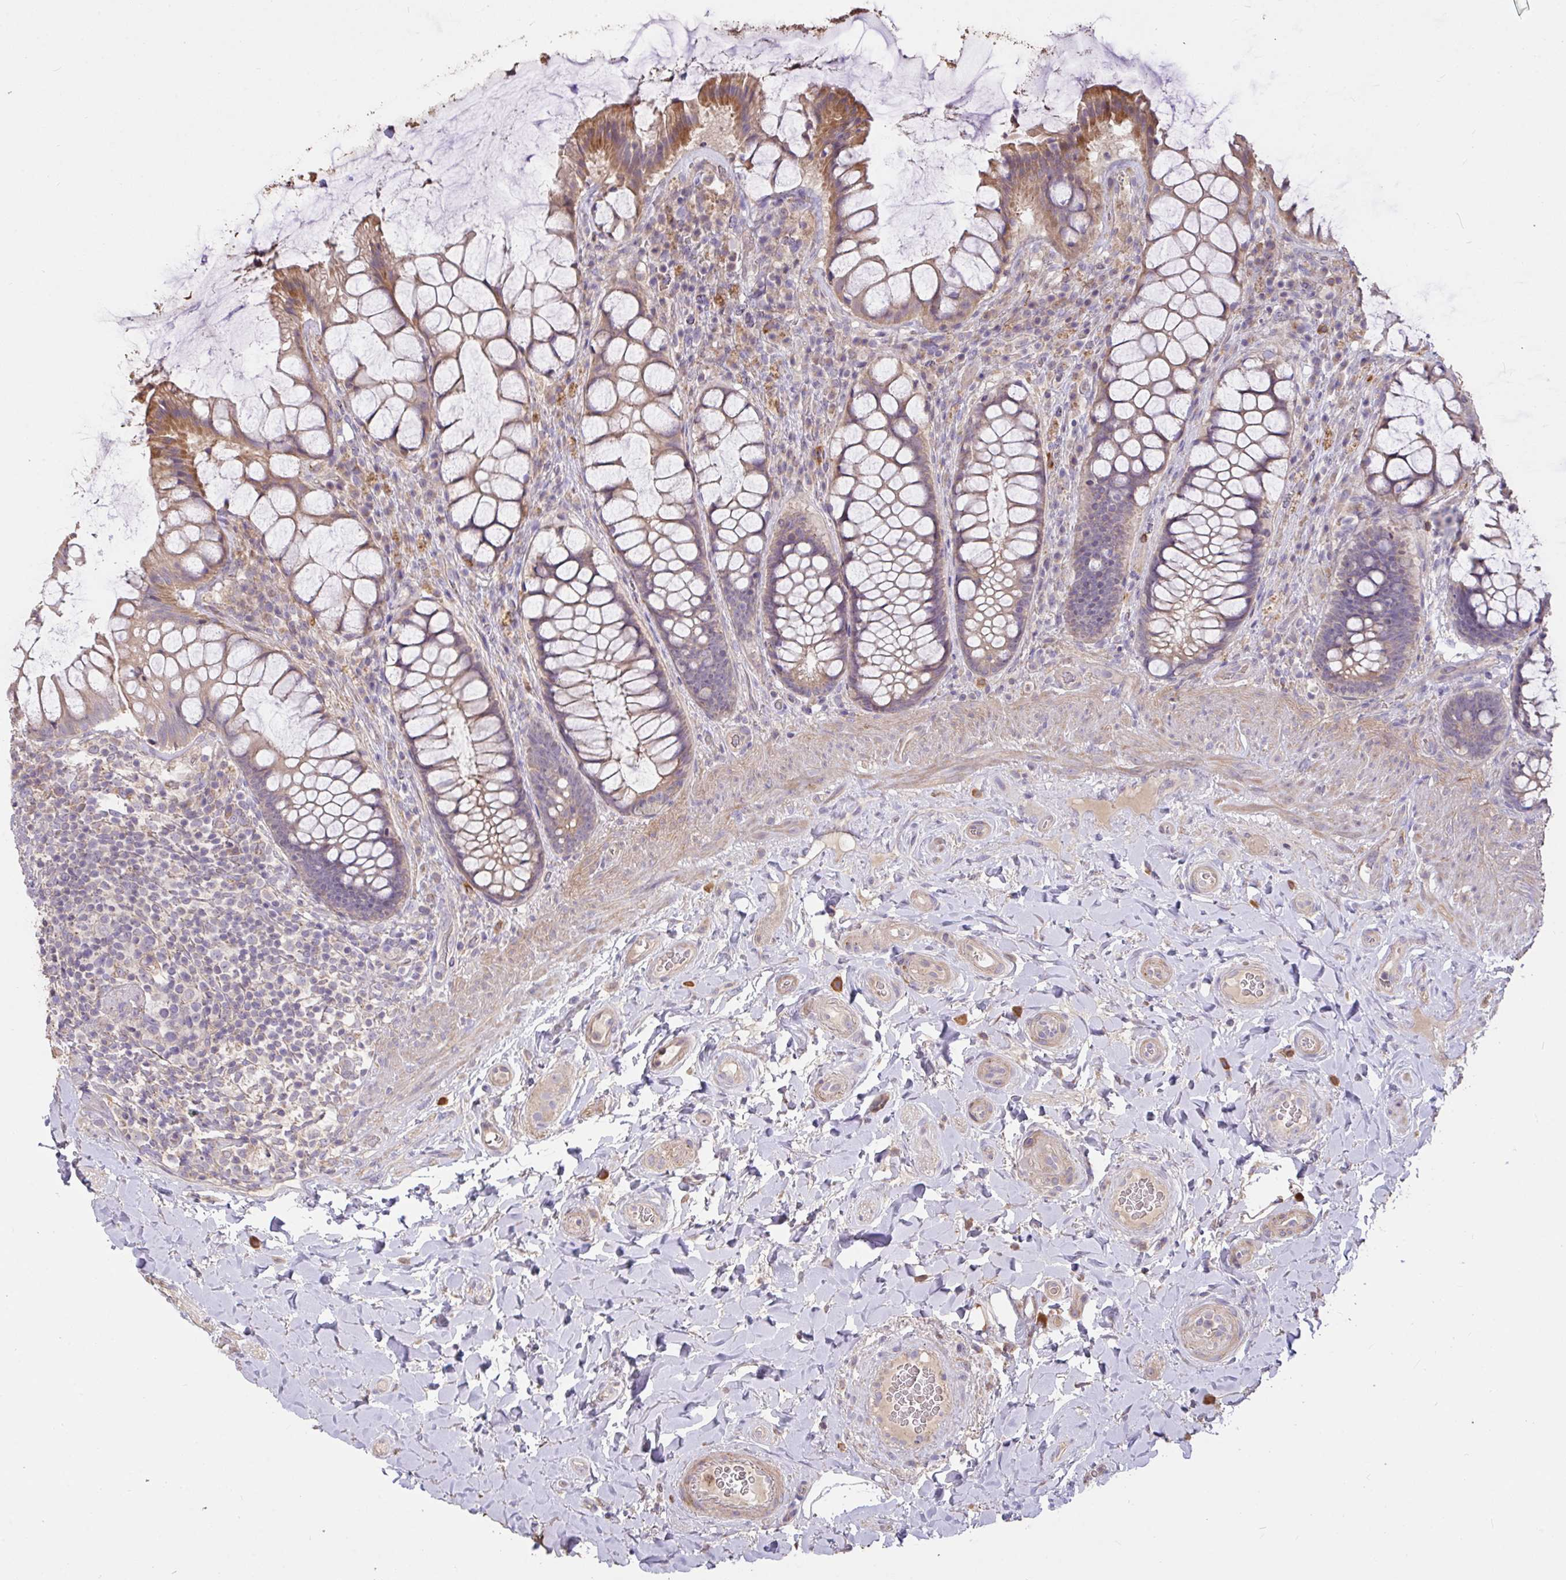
{"staining": {"intensity": "weak", "quantity": ">75%", "location": "cytoplasmic/membranous"}, "tissue": "rectum", "cell_type": "Glandular cells", "image_type": "normal", "snomed": [{"axis": "morphology", "description": "Normal tissue, NOS"}, {"axis": "topography", "description": "Rectum"}], "caption": "The immunohistochemical stain shows weak cytoplasmic/membranous expression in glandular cells of benign rectum.", "gene": "FCER1A", "patient": {"sex": "female", "age": 58}}